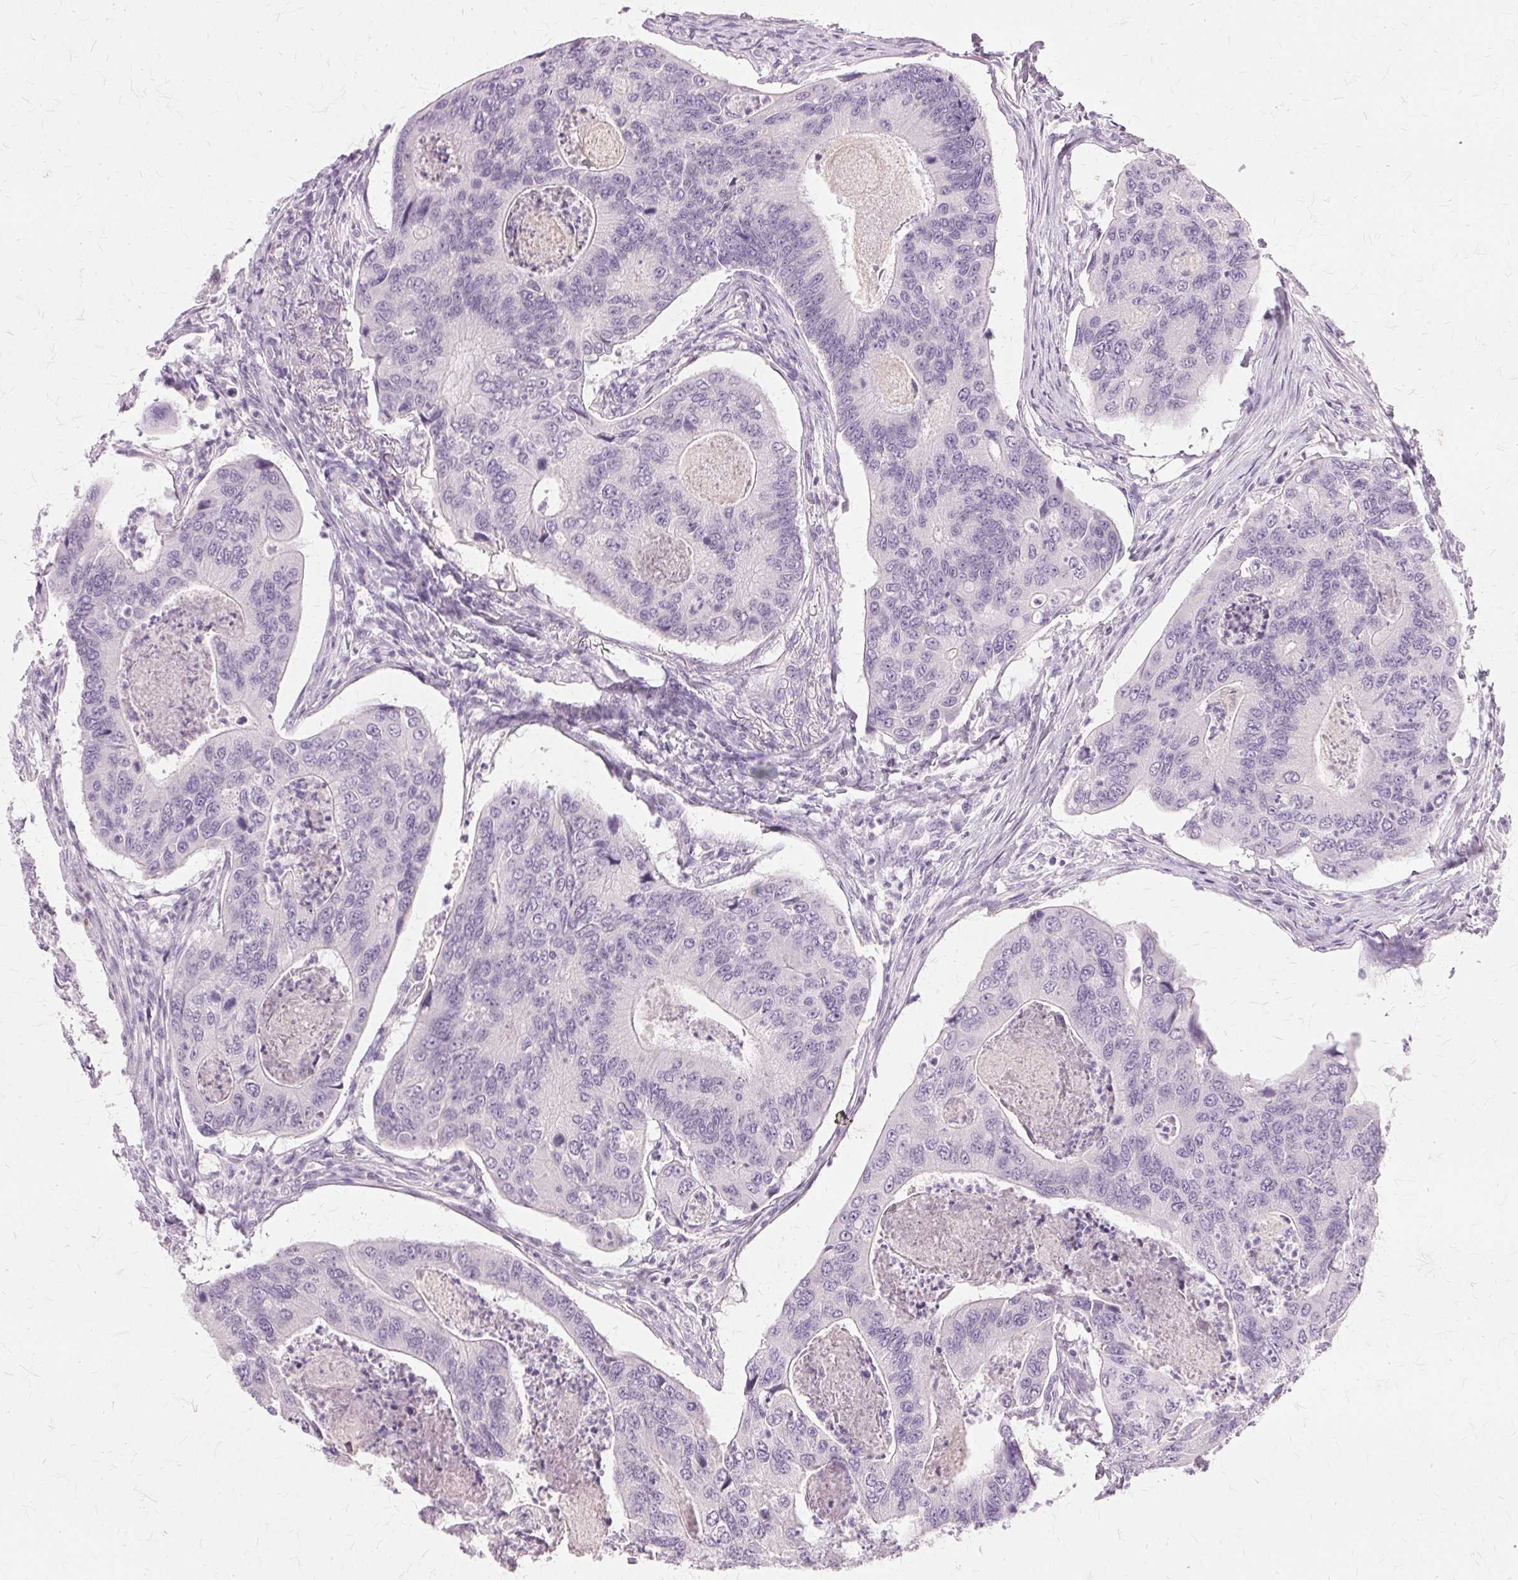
{"staining": {"intensity": "negative", "quantity": "none", "location": "none"}, "tissue": "colorectal cancer", "cell_type": "Tumor cells", "image_type": "cancer", "snomed": [{"axis": "morphology", "description": "Adenocarcinoma, NOS"}, {"axis": "topography", "description": "Colon"}], "caption": "Immunohistochemistry (IHC) photomicrograph of colorectal cancer (adenocarcinoma) stained for a protein (brown), which exhibits no expression in tumor cells.", "gene": "SLC45A3", "patient": {"sex": "female", "age": 67}}